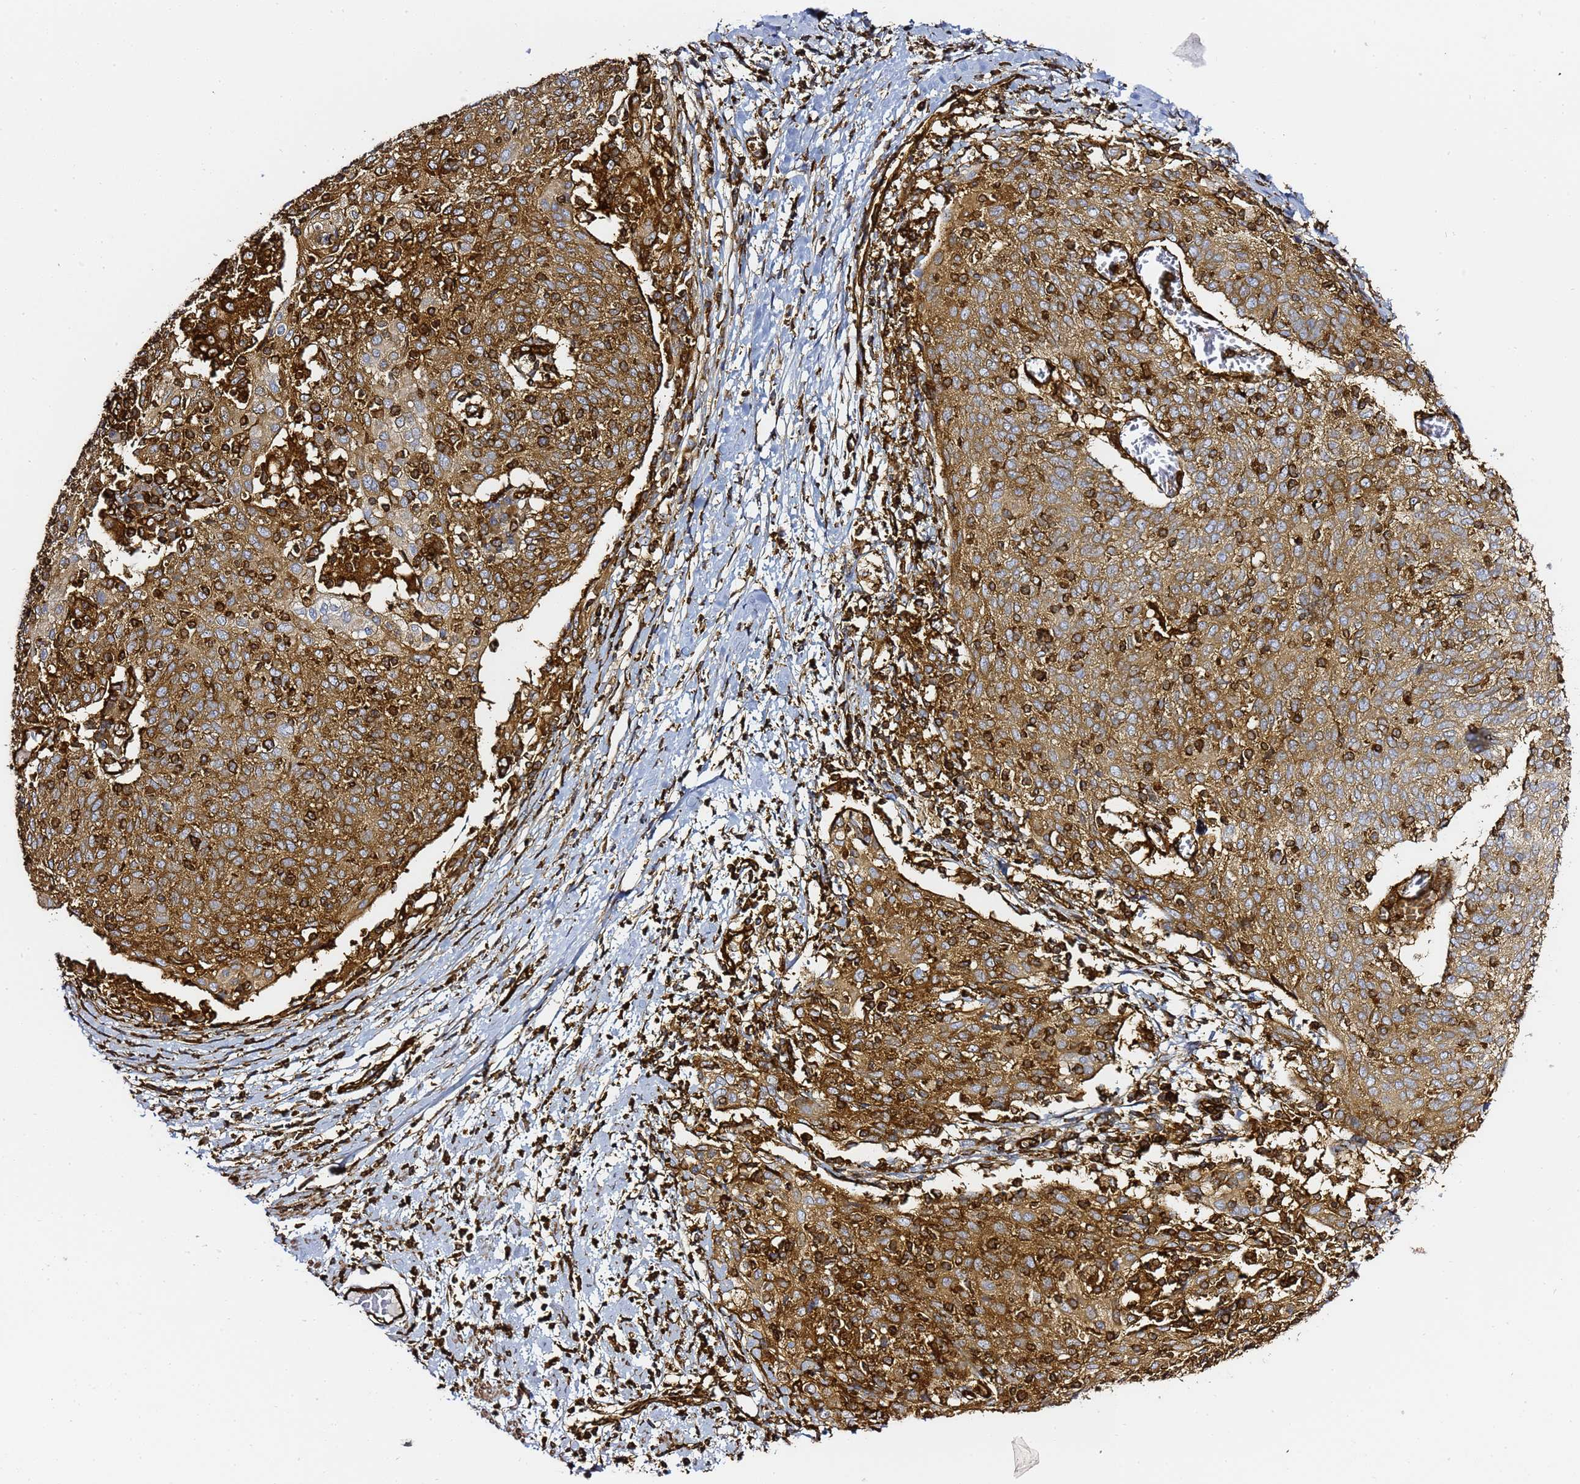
{"staining": {"intensity": "strong", "quantity": ">75%", "location": "cytoplasmic/membranous"}, "tissue": "cervical cancer", "cell_type": "Tumor cells", "image_type": "cancer", "snomed": [{"axis": "morphology", "description": "Squamous cell carcinoma, NOS"}, {"axis": "topography", "description": "Cervix"}], "caption": "This image displays immunohistochemistry staining of cervical cancer (squamous cell carcinoma), with high strong cytoplasmic/membranous staining in approximately >75% of tumor cells.", "gene": "ZBTB8OS", "patient": {"sex": "female", "age": 52}}